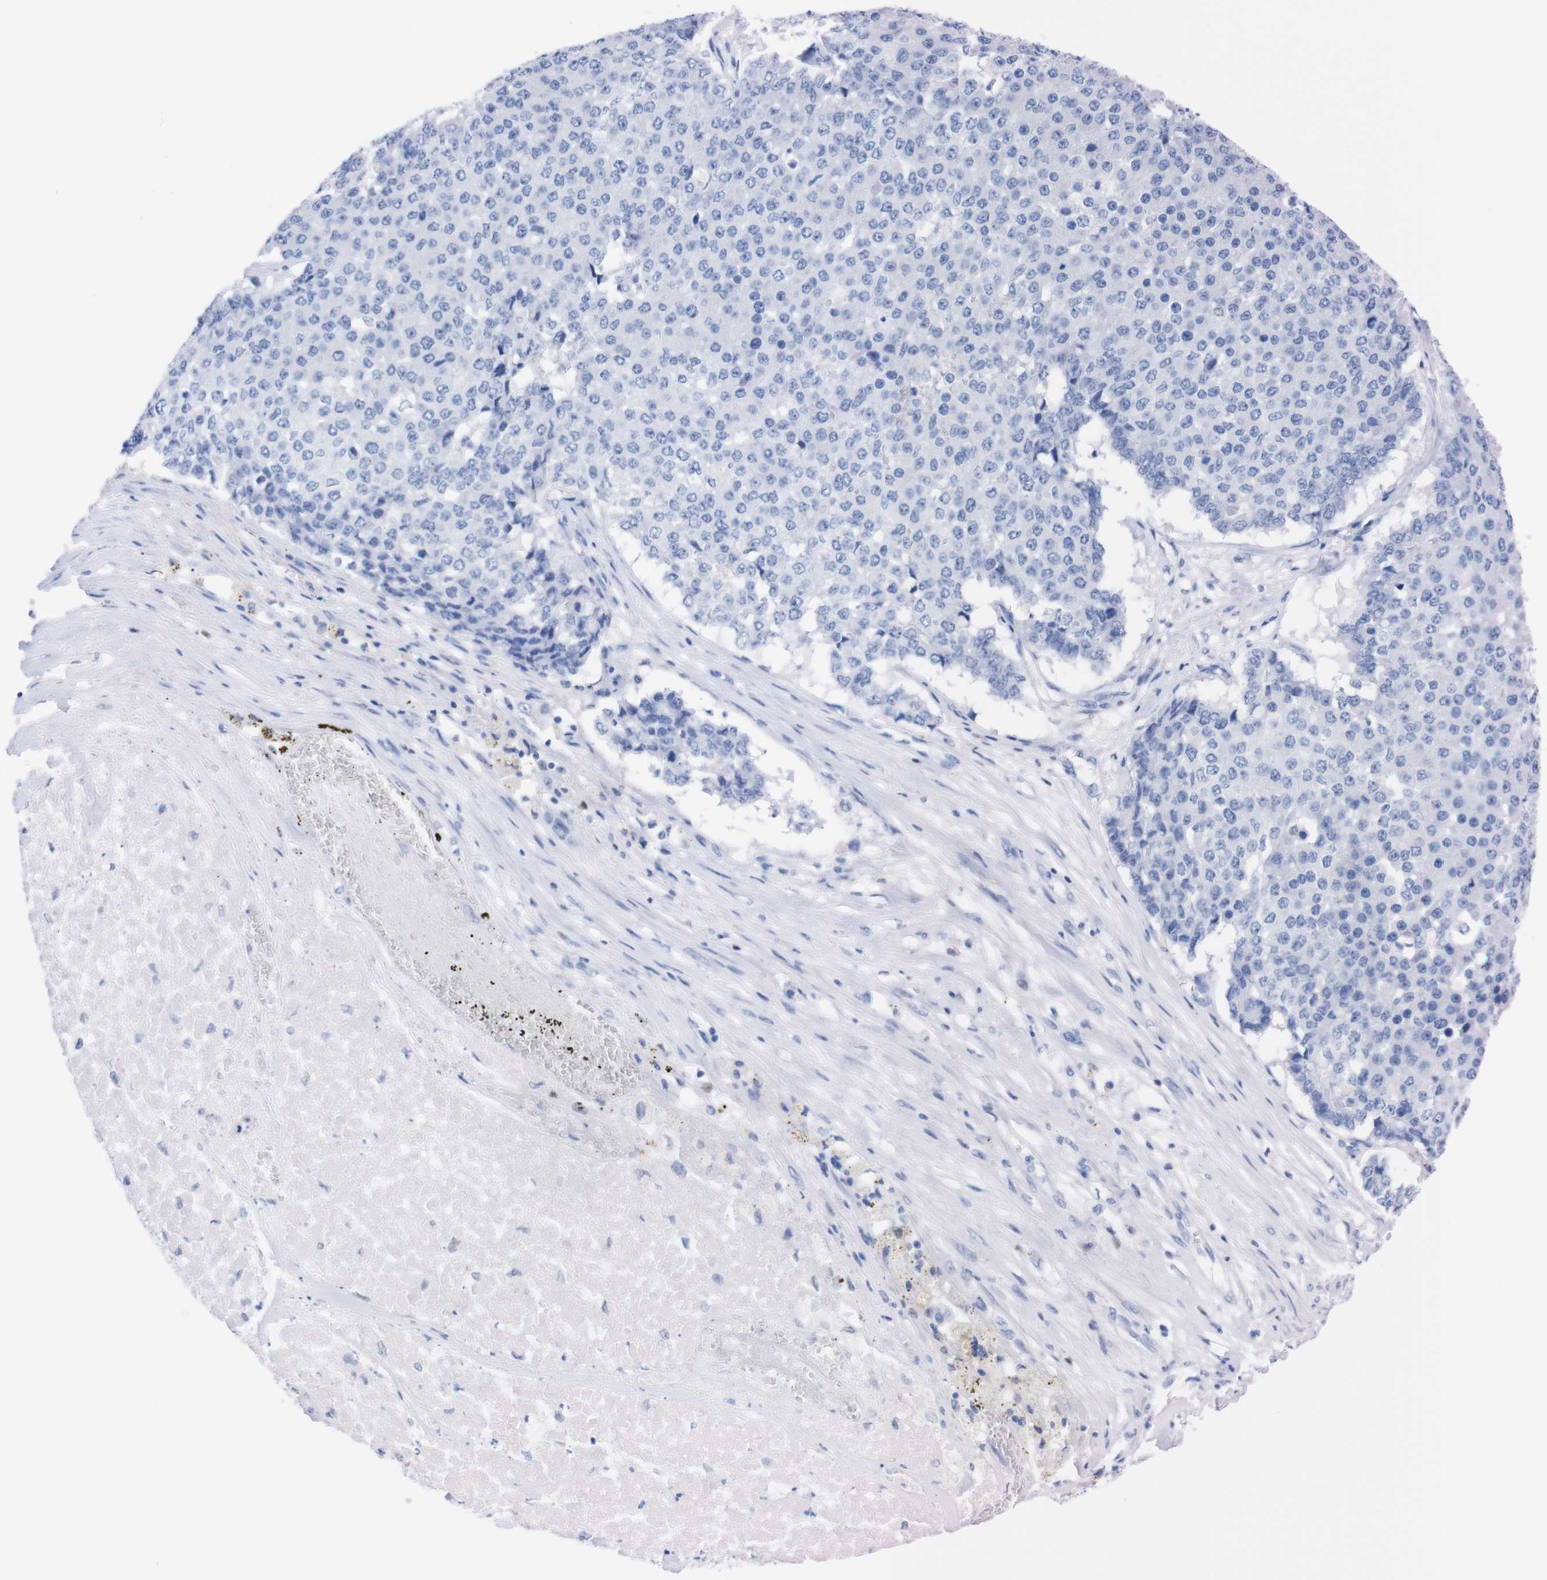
{"staining": {"intensity": "negative", "quantity": "none", "location": "none"}, "tissue": "pancreatic cancer", "cell_type": "Tumor cells", "image_type": "cancer", "snomed": [{"axis": "morphology", "description": "Adenocarcinoma, NOS"}, {"axis": "topography", "description": "Pancreas"}], "caption": "A histopathology image of human pancreatic adenocarcinoma is negative for staining in tumor cells.", "gene": "P2RY12", "patient": {"sex": "male", "age": 50}}